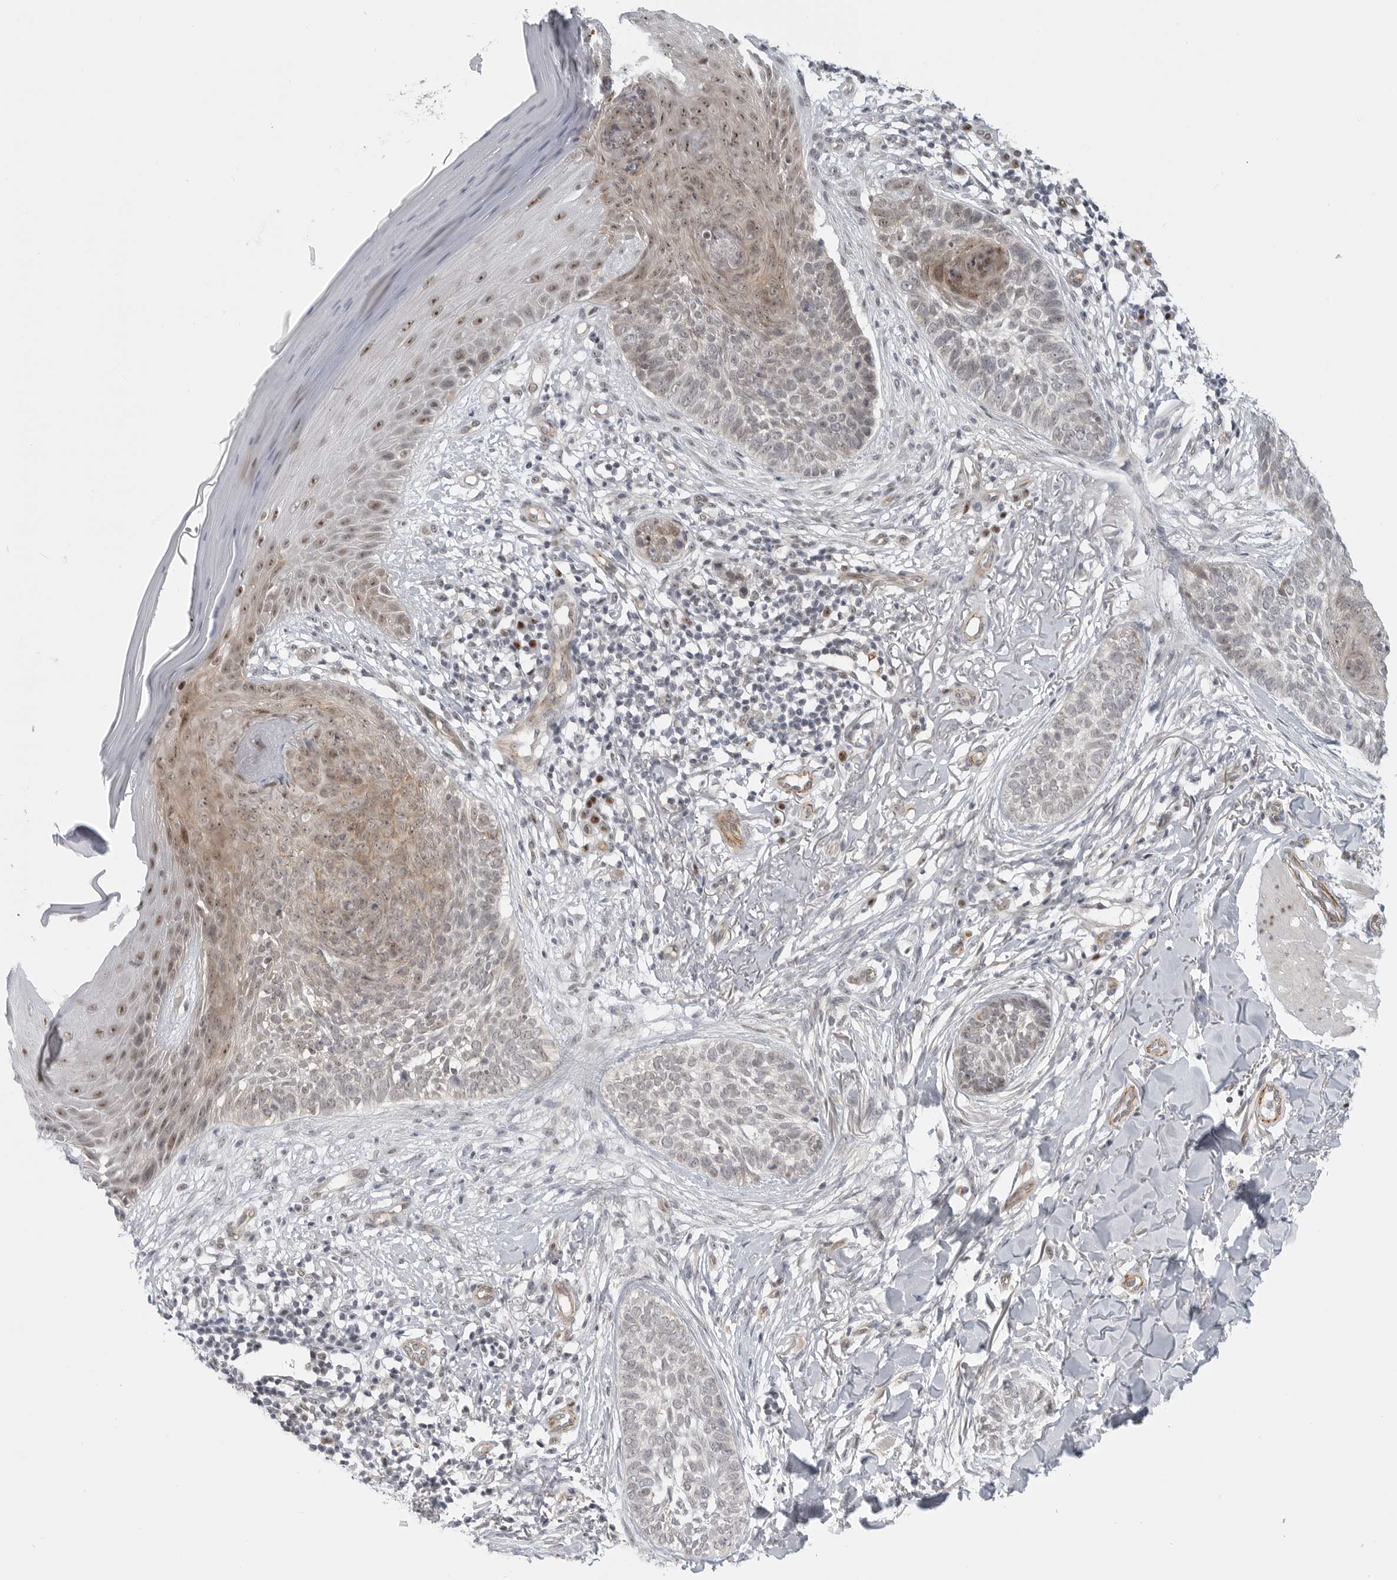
{"staining": {"intensity": "weak", "quantity": "<25%", "location": "nuclear"}, "tissue": "skin cancer", "cell_type": "Tumor cells", "image_type": "cancer", "snomed": [{"axis": "morphology", "description": "Normal tissue, NOS"}, {"axis": "morphology", "description": "Basal cell carcinoma"}, {"axis": "topography", "description": "Skin"}], "caption": "Immunohistochemistry (IHC) histopathology image of neoplastic tissue: skin basal cell carcinoma stained with DAB (3,3'-diaminobenzidine) exhibits no significant protein staining in tumor cells.", "gene": "CEP295NL", "patient": {"sex": "male", "age": 67}}